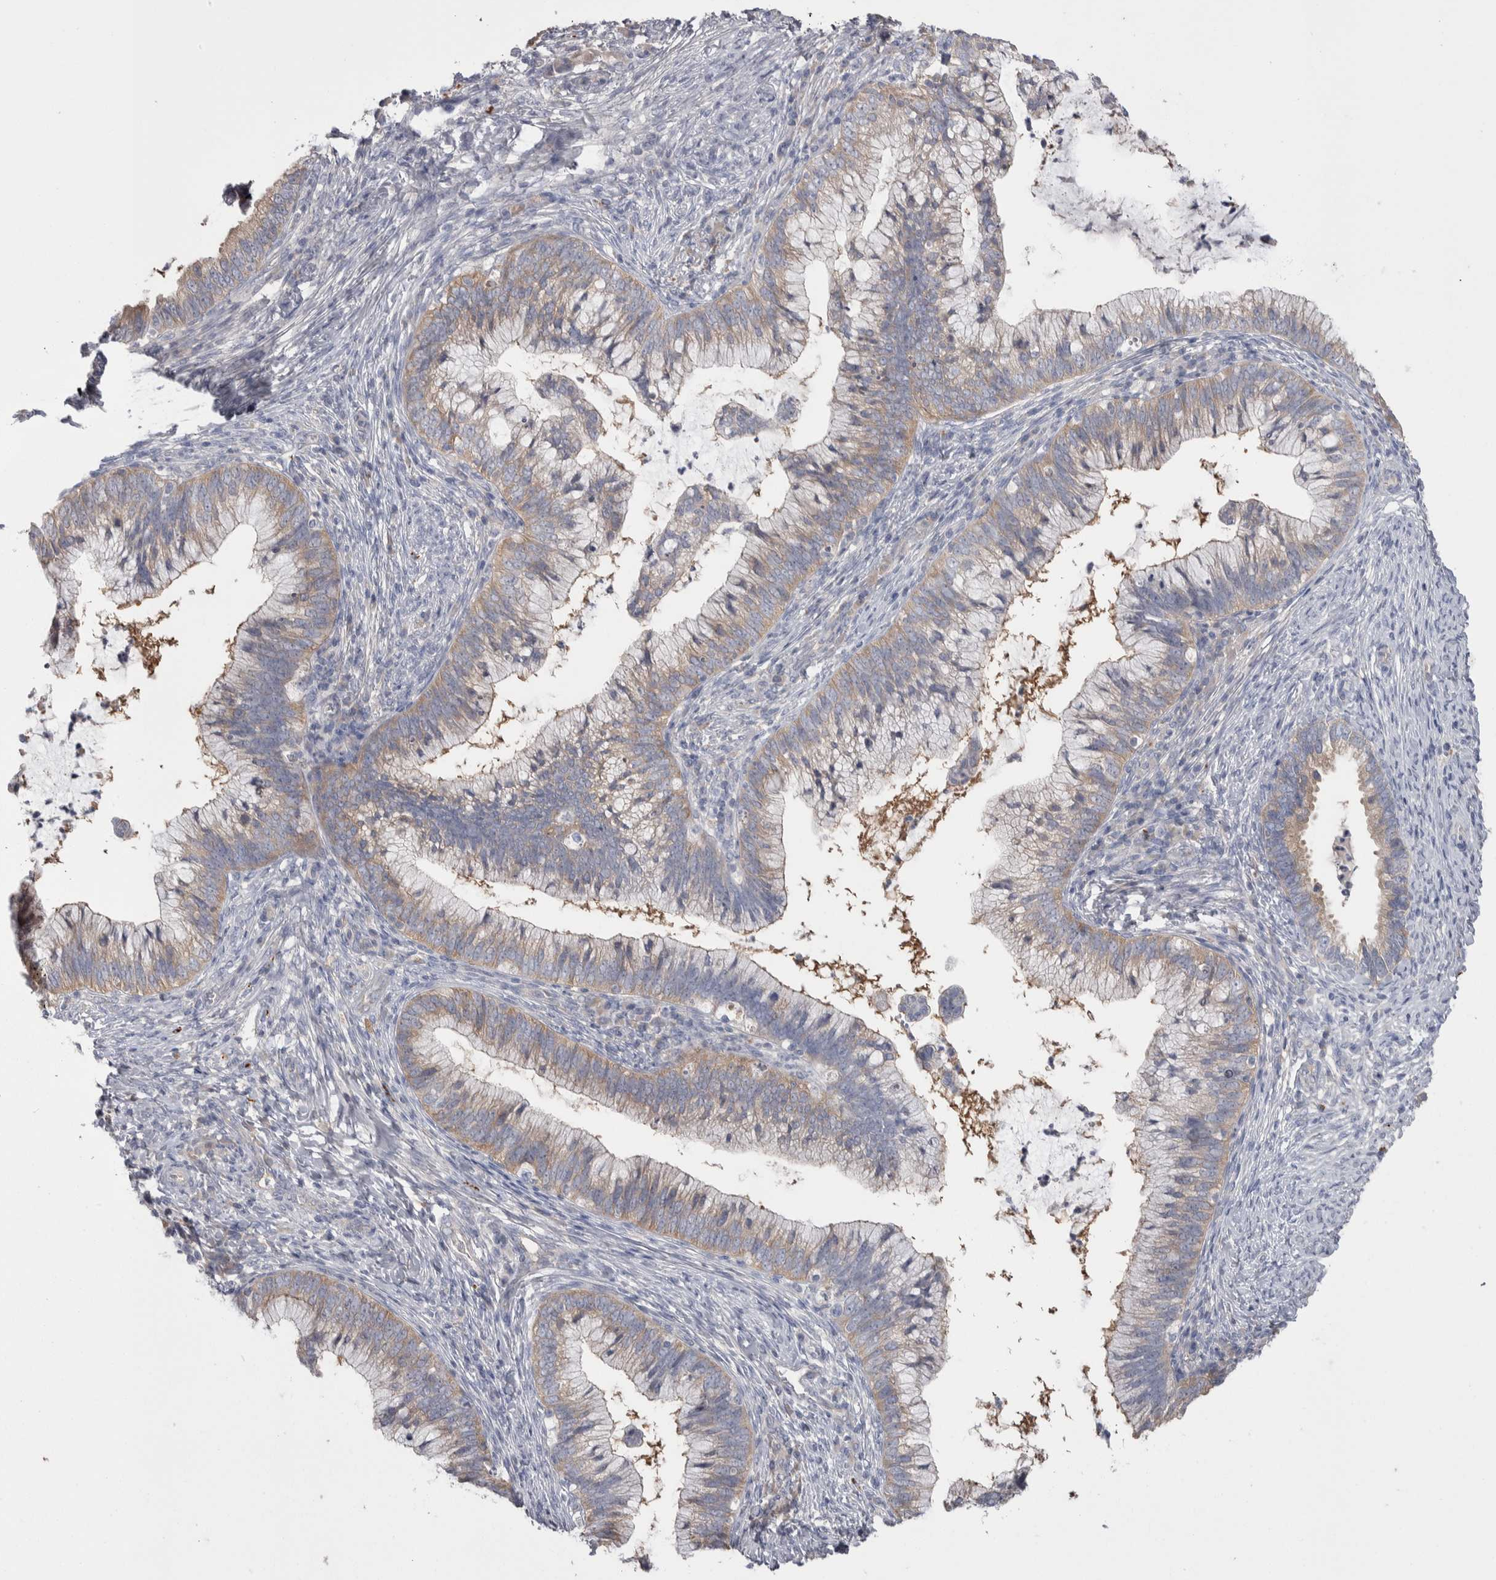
{"staining": {"intensity": "moderate", "quantity": ">75%", "location": "cytoplasmic/membranous"}, "tissue": "cervical cancer", "cell_type": "Tumor cells", "image_type": "cancer", "snomed": [{"axis": "morphology", "description": "Adenocarcinoma, NOS"}, {"axis": "topography", "description": "Cervix"}], "caption": "Immunohistochemical staining of cervical cancer exhibits medium levels of moderate cytoplasmic/membranous protein staining in approximately >75% of tumor cells.", "gene": "GPHN", "patient": {"sex": "female", "age": 36}}